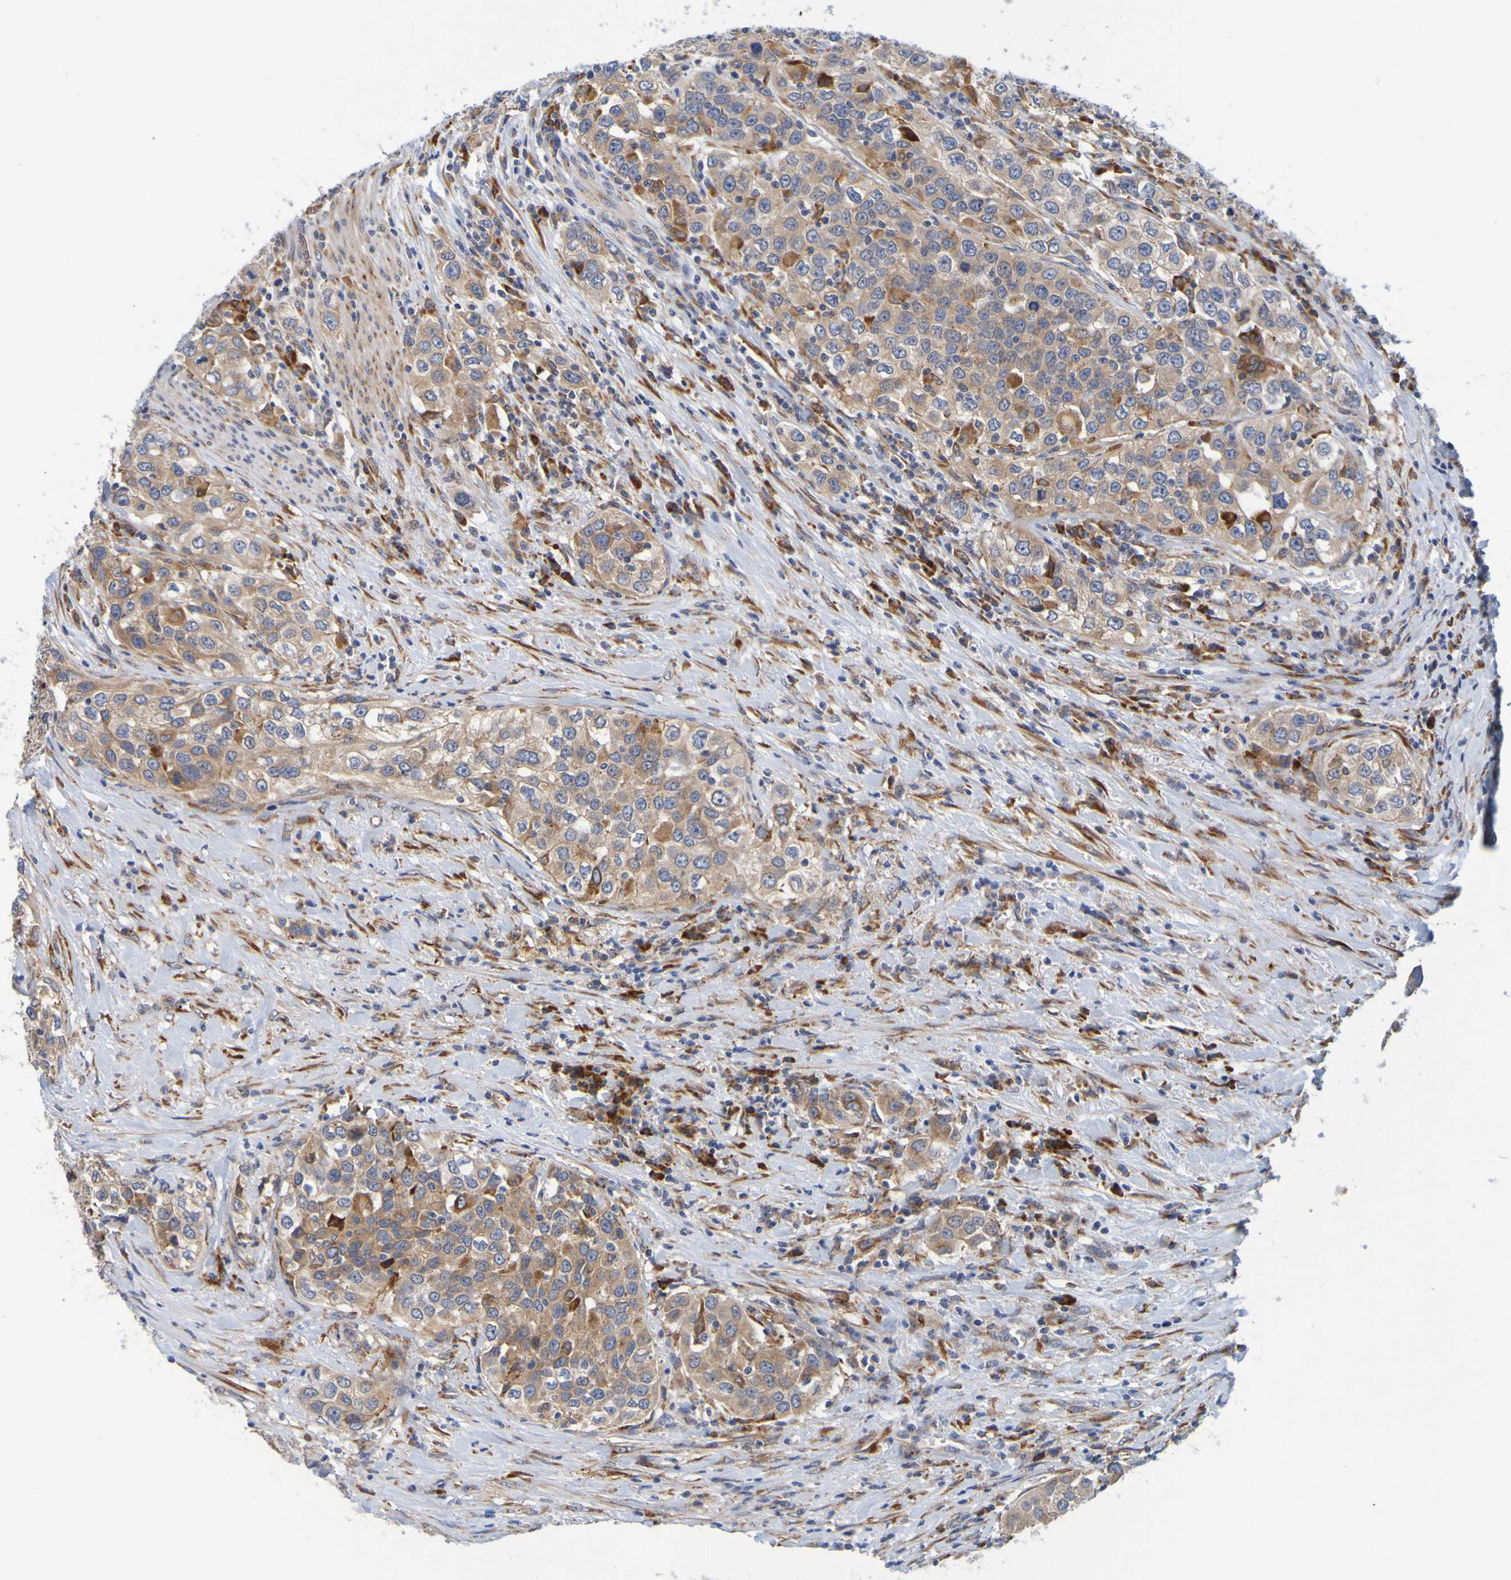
{"staining": {"intensity": "moderate", "quantity": ">75%", "location": "cytoplasmic/membranous"}, "tissue": "urothelial cancer", "cell_type": "Tumor cells", "image_type": "cancer", "snomed": [{"axis": "morphology", "description": "Urothelial carcinoma, High grade"}, {"axis": "topography", "description": "Urinary bladder"}], "caption": "IHC (DAB (3,3'-diaminobenzidine)) staining of human urothelial carcinoma (high-grade) demonstrates moderate cytoplasmic/membranous protein positivity in approximately >75% of tumor cells. (DAB IHC with brightfield microscopy, high magnification).", "gene": "SIL1", "patient": {"sex": "female", "age": 80}}